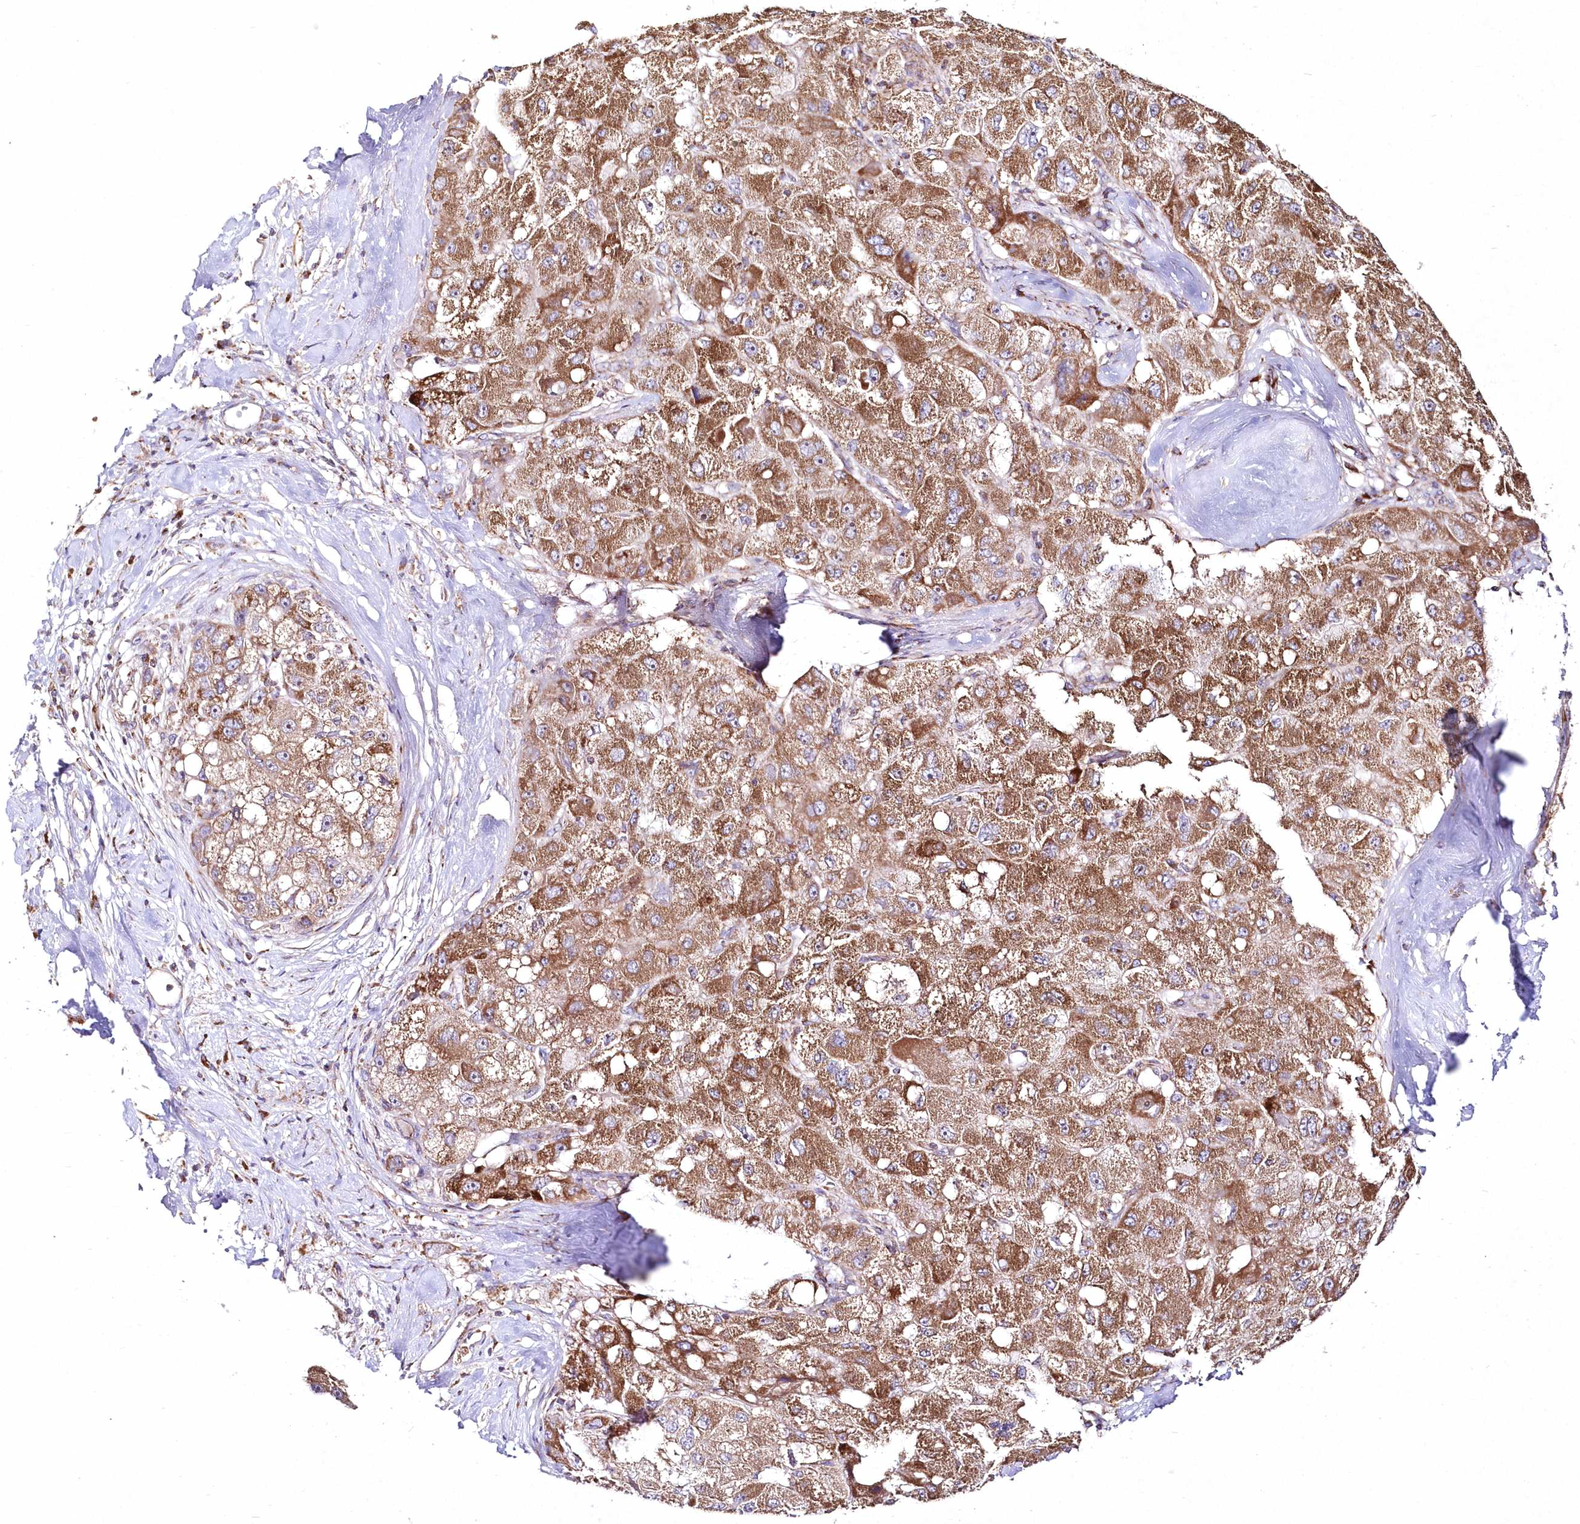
{"staining": {"intensity": "strong", "quantity": ">75%", "location": "cytoplasmic/membranous"}, "tissue": "liver cancer", "cell_type": "Tumor cells", "image_type": "cancer", "snomed": [{"axis": "morphology", "description": "Carcinoma, Hepatocellular, NOS"}, {"axis": "topography", "description": "Liver"}], "caption": "An immunohistochemistry (IHC) photomicrograph of neoplastic tissue is shown. Protein staining in brown shows strong cytoplasmic/membranous positivity in liver cancer (hepatocellular carcinoma) within tumor cells.", "gene": "DNA2", "patient": {"sex": "male", "age": 80}}